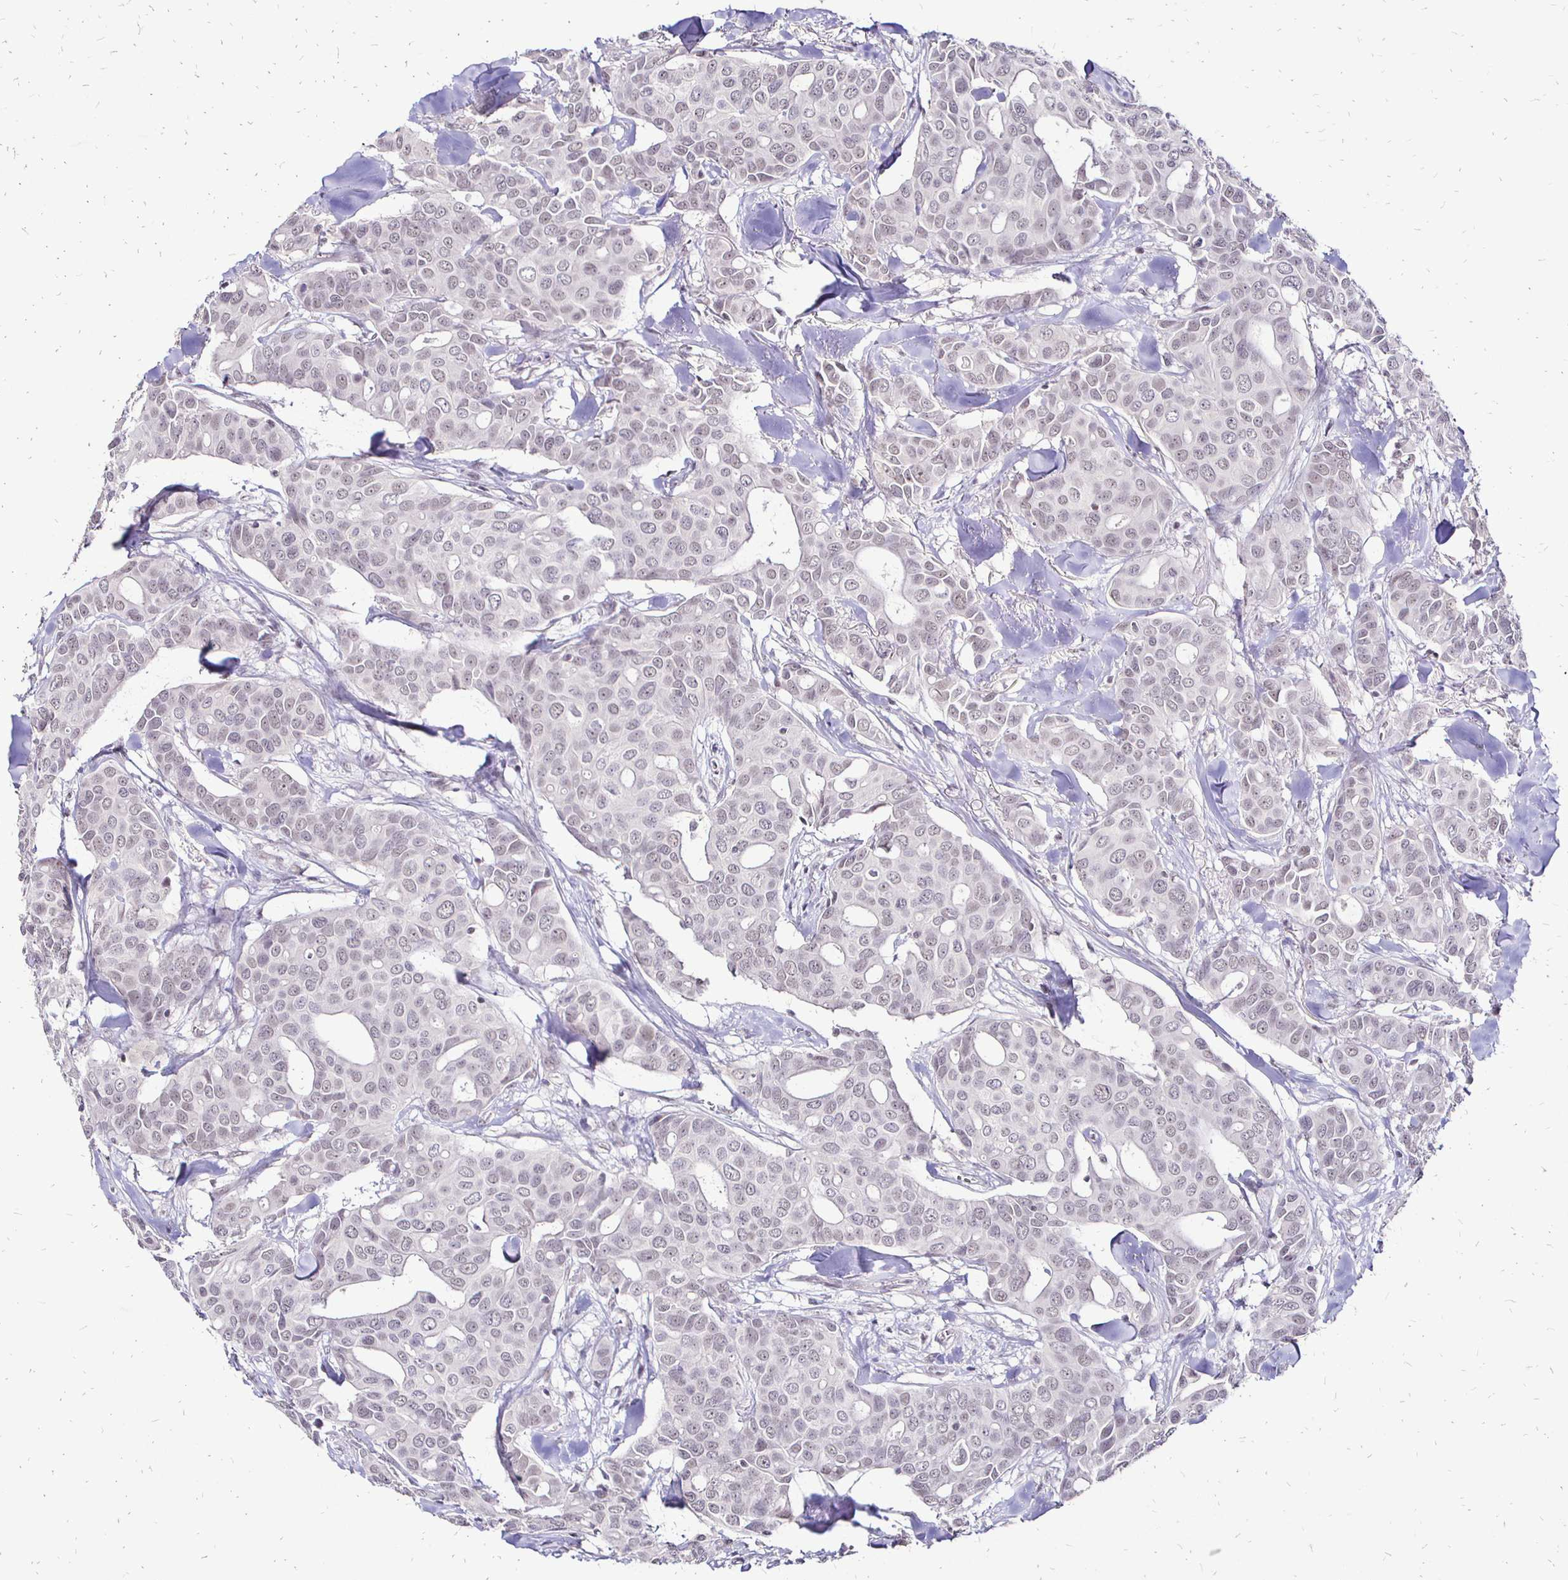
{"staining": {"intensity": "negative", "quantity": "none", "location": "none"}, "tissue": "breast cancer", "cell_type": "Tumor cells", "image_type": "cancer", "snomed": [{"axis": "morphology", "description": "Duct carcinoma"}, {"axis": "topography", "description": "Breast"}], "caption": "Immunohistochemical staining of breast cancer (infiltrating ductal carcinoma) displays no significant expression in tumor cells.", "gene": "SIN3A", "patient": {"sex": "female", "age": 54}}